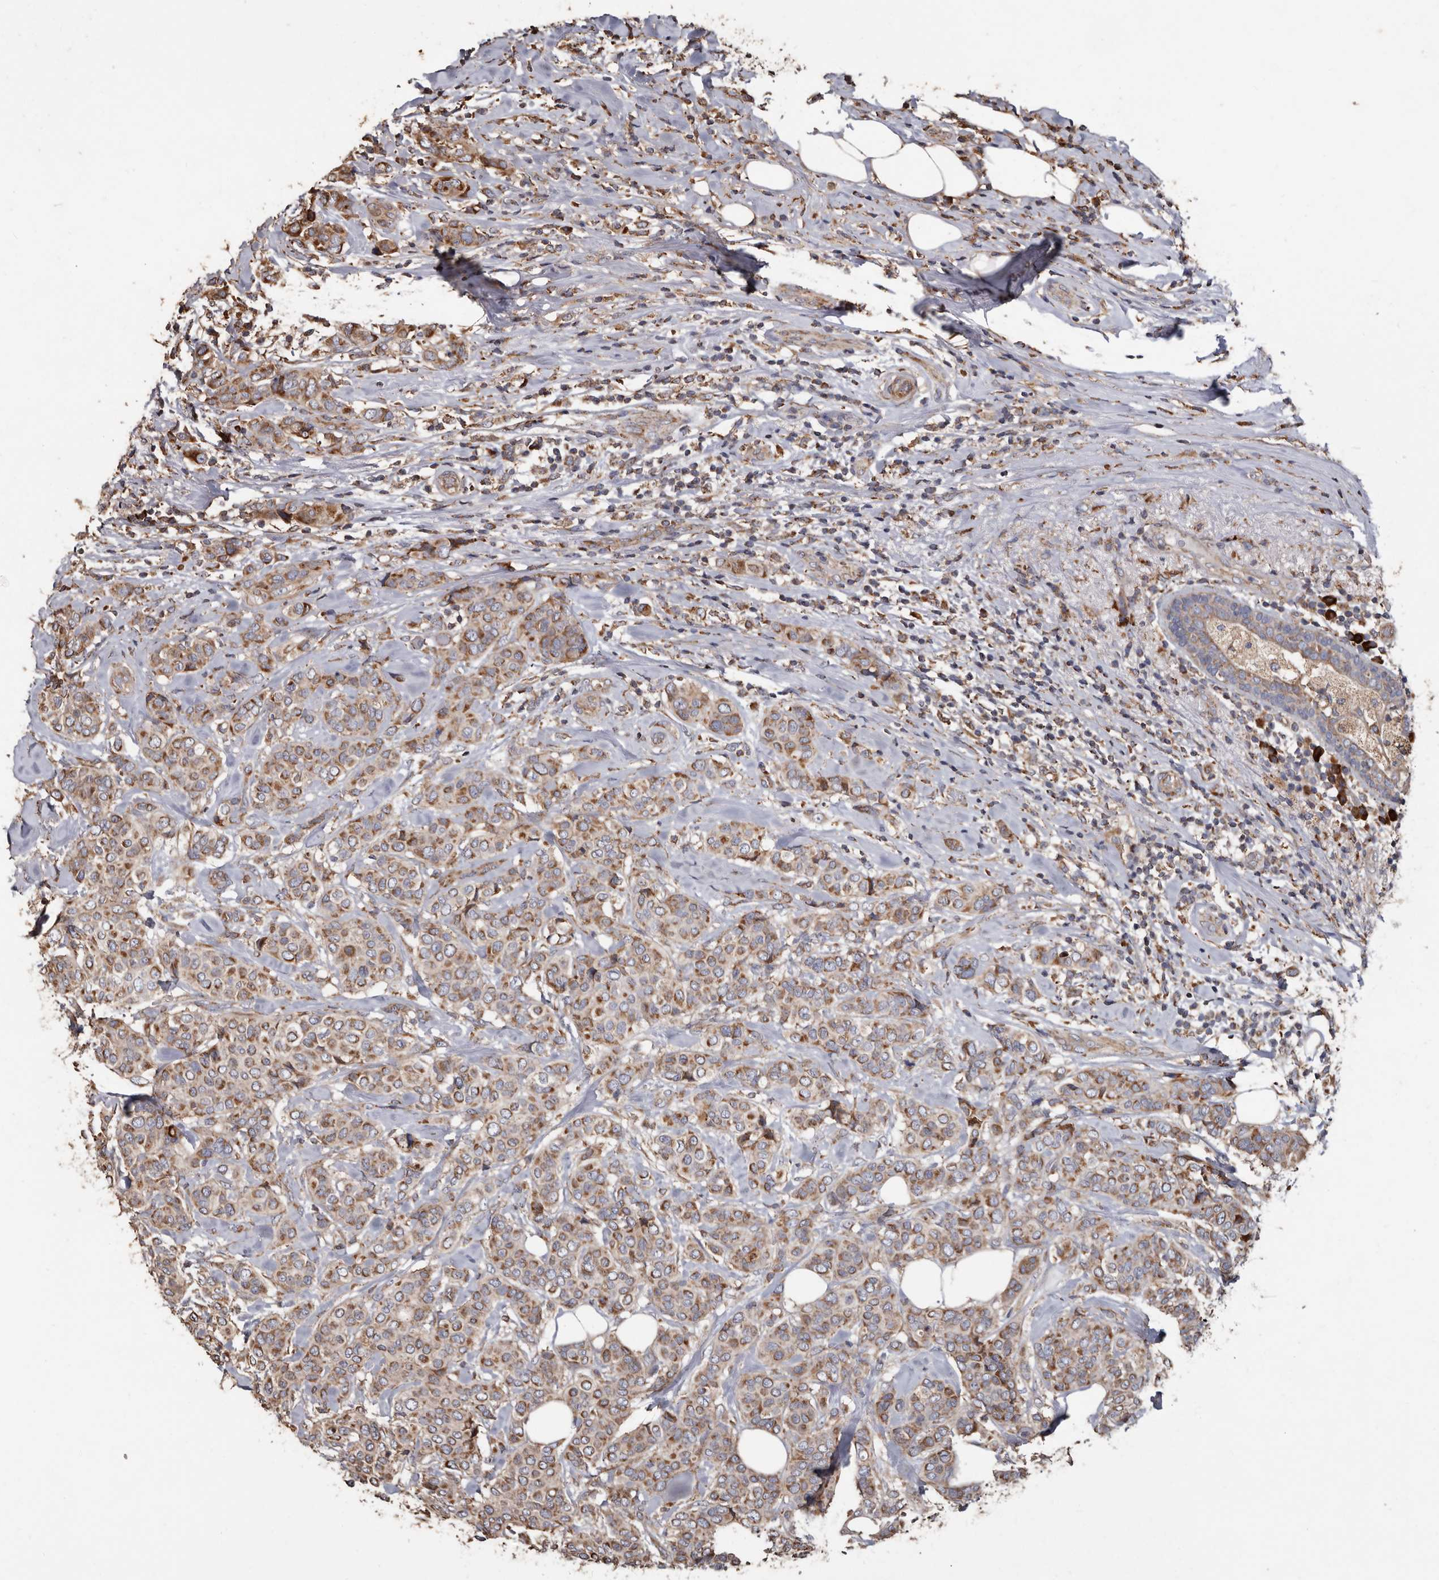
{"staining": {"intensity": "moderate", "quantity": ">75%", "location": "cytoplasmic/membranous"}, "tissue": "breast cancer", "cell_type": "Tumor cells", "image_type": "cancer", "snomed": [{"axis": "morphology", "description": "Lobular carcinoma"}, {"axis": "topography", "description": "Breast"}], "caption": "The histopathology image demonstrates a brown stain indicating the presence of a protein in the cytoplasmic/membranous of tumor cells in breast cancer. (DAB = brown stain, brightfield microscopy at high magnification).", "gene": "OSGIN2", "patient": {"sex": "female", "age": 51}}